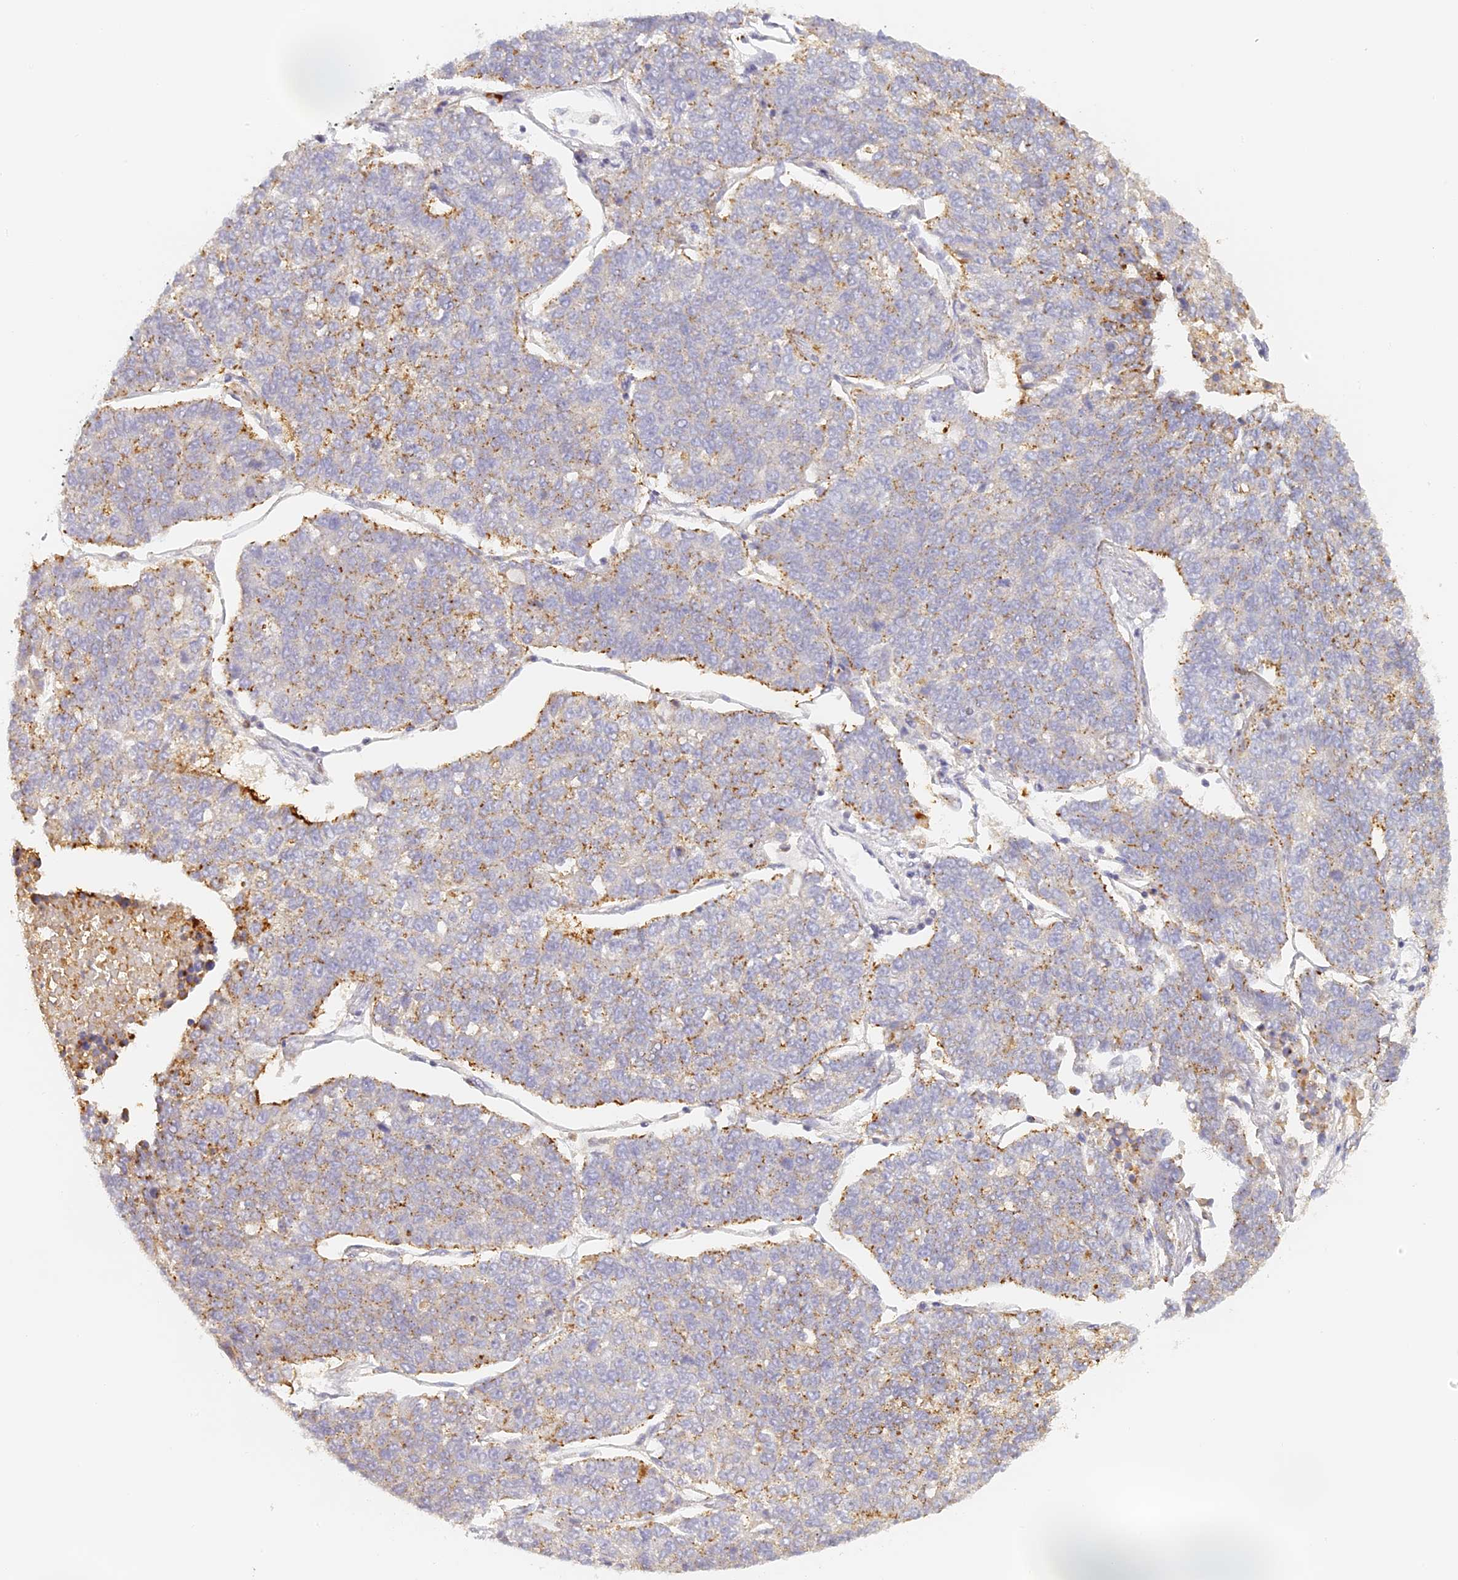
{"staining": {"intensity": "moderate", "quantity": "25%-75%", "location": "cytoplasmic/membranous"}, "tissue": "lung cancer", "cell_type": "Tumor cells", "image_type": "cancer", "snomed": [{"axis": "morphology", "description": "Adenocarcinoma, NOS"}, {"axis": "topography", "description": "Lung"}], "caption": "Immunohistochemistry (IHC) (DAB (3,3'-diaminobenzidine)) staining of human lung adenocarcinoma demonstrates moderate cytoplasmic/membranous protein expression in approximately 25%-75% of tumor cells.", "gene": "LAMP2", "patient": {"sex": "male", "age": 49}}